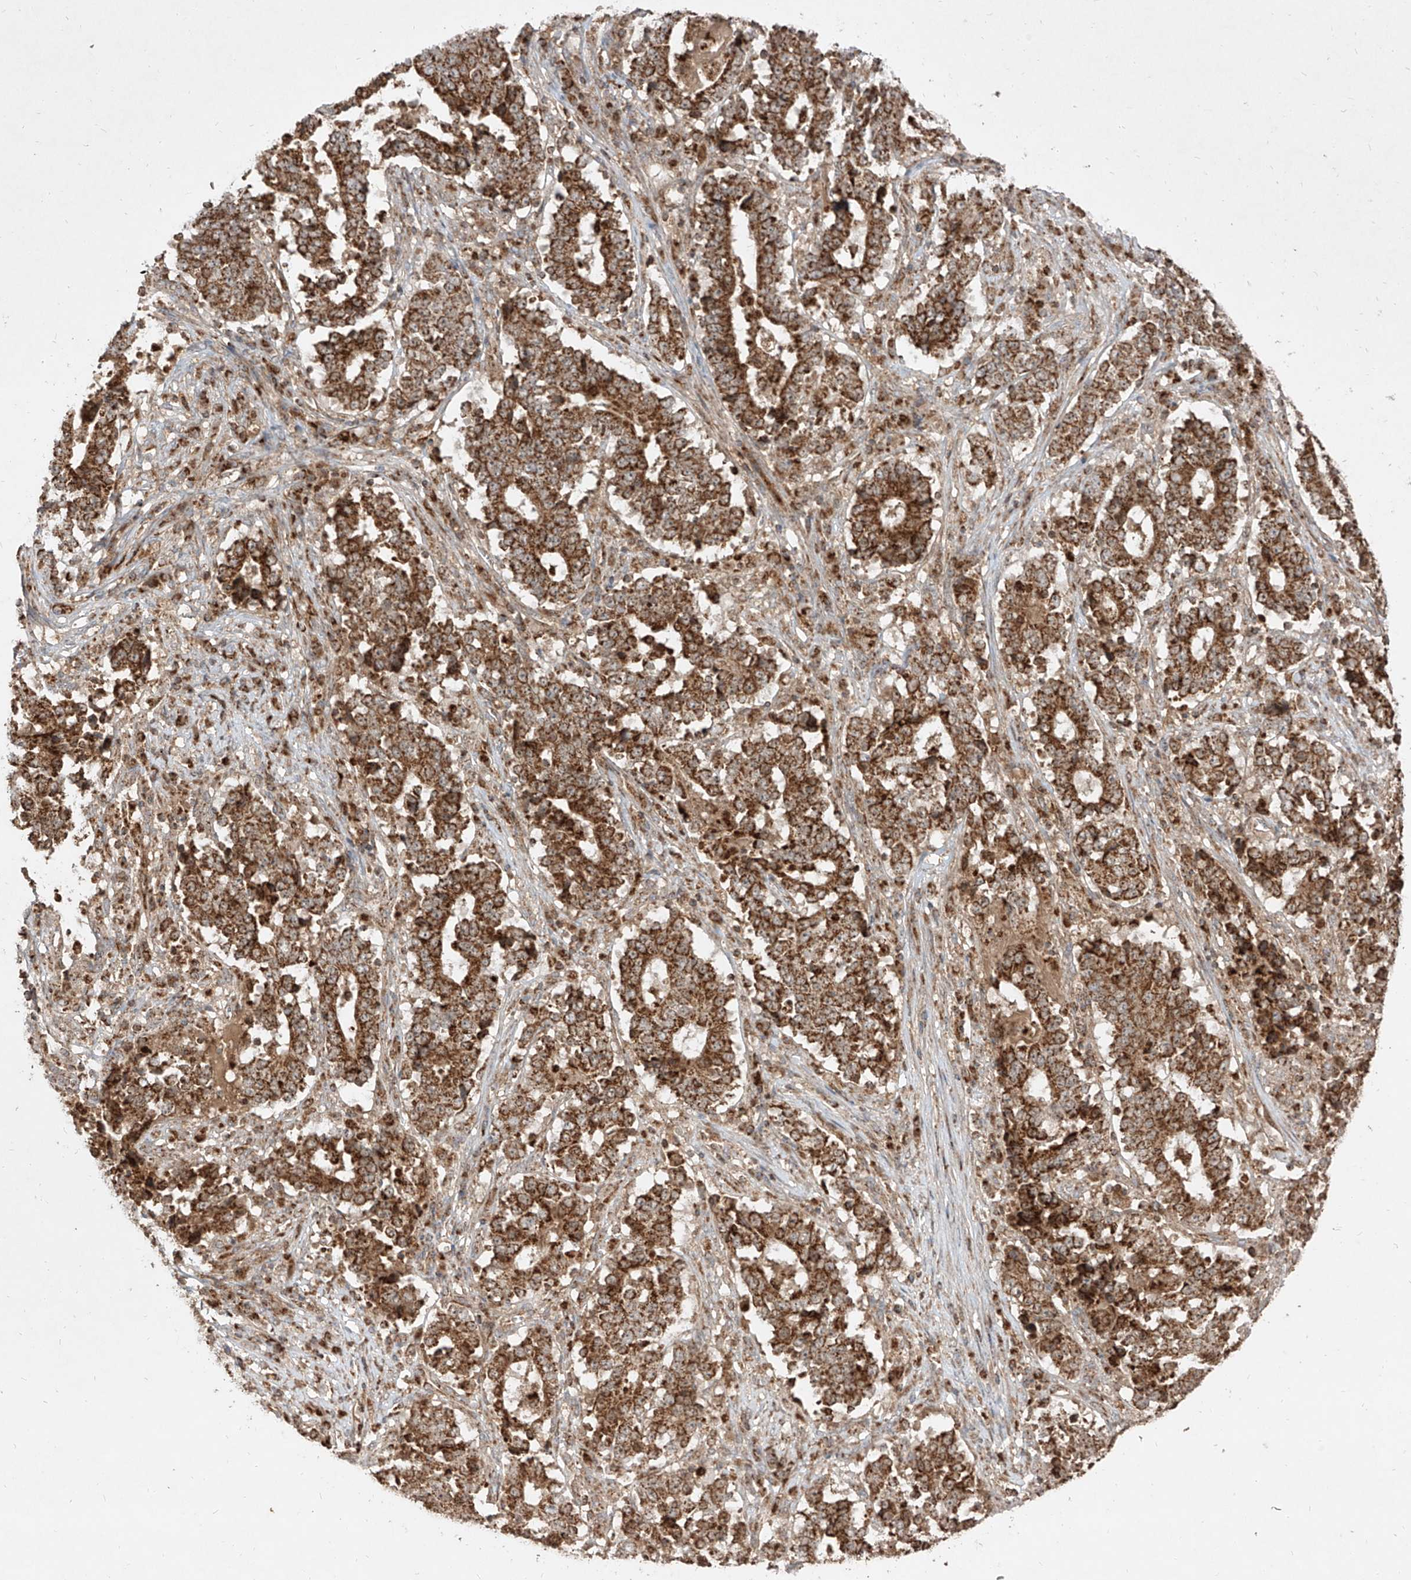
{"staining": {"intensity": "strong", "quantity": ">75%", "location": "cytoplasmic/membranous"}, "tissue": "stomach cancer", "cell_type": "Tumor cells", "image_type": "cancer", "snomed": [{"axis": "morphology", "description": "Adenocarcinoma, NOS"}, {"axis": "topography", "description": "Stomach"}], "caption": "Immunohistochemical staining of human adenocarcinoma (stomach) exhibits high levels of strong cytoplasmic/membranous protein positivity in approximately >75% of tumor cells.", "gene": "AIM2", "patient": {"sex": "male", "age": 59}}